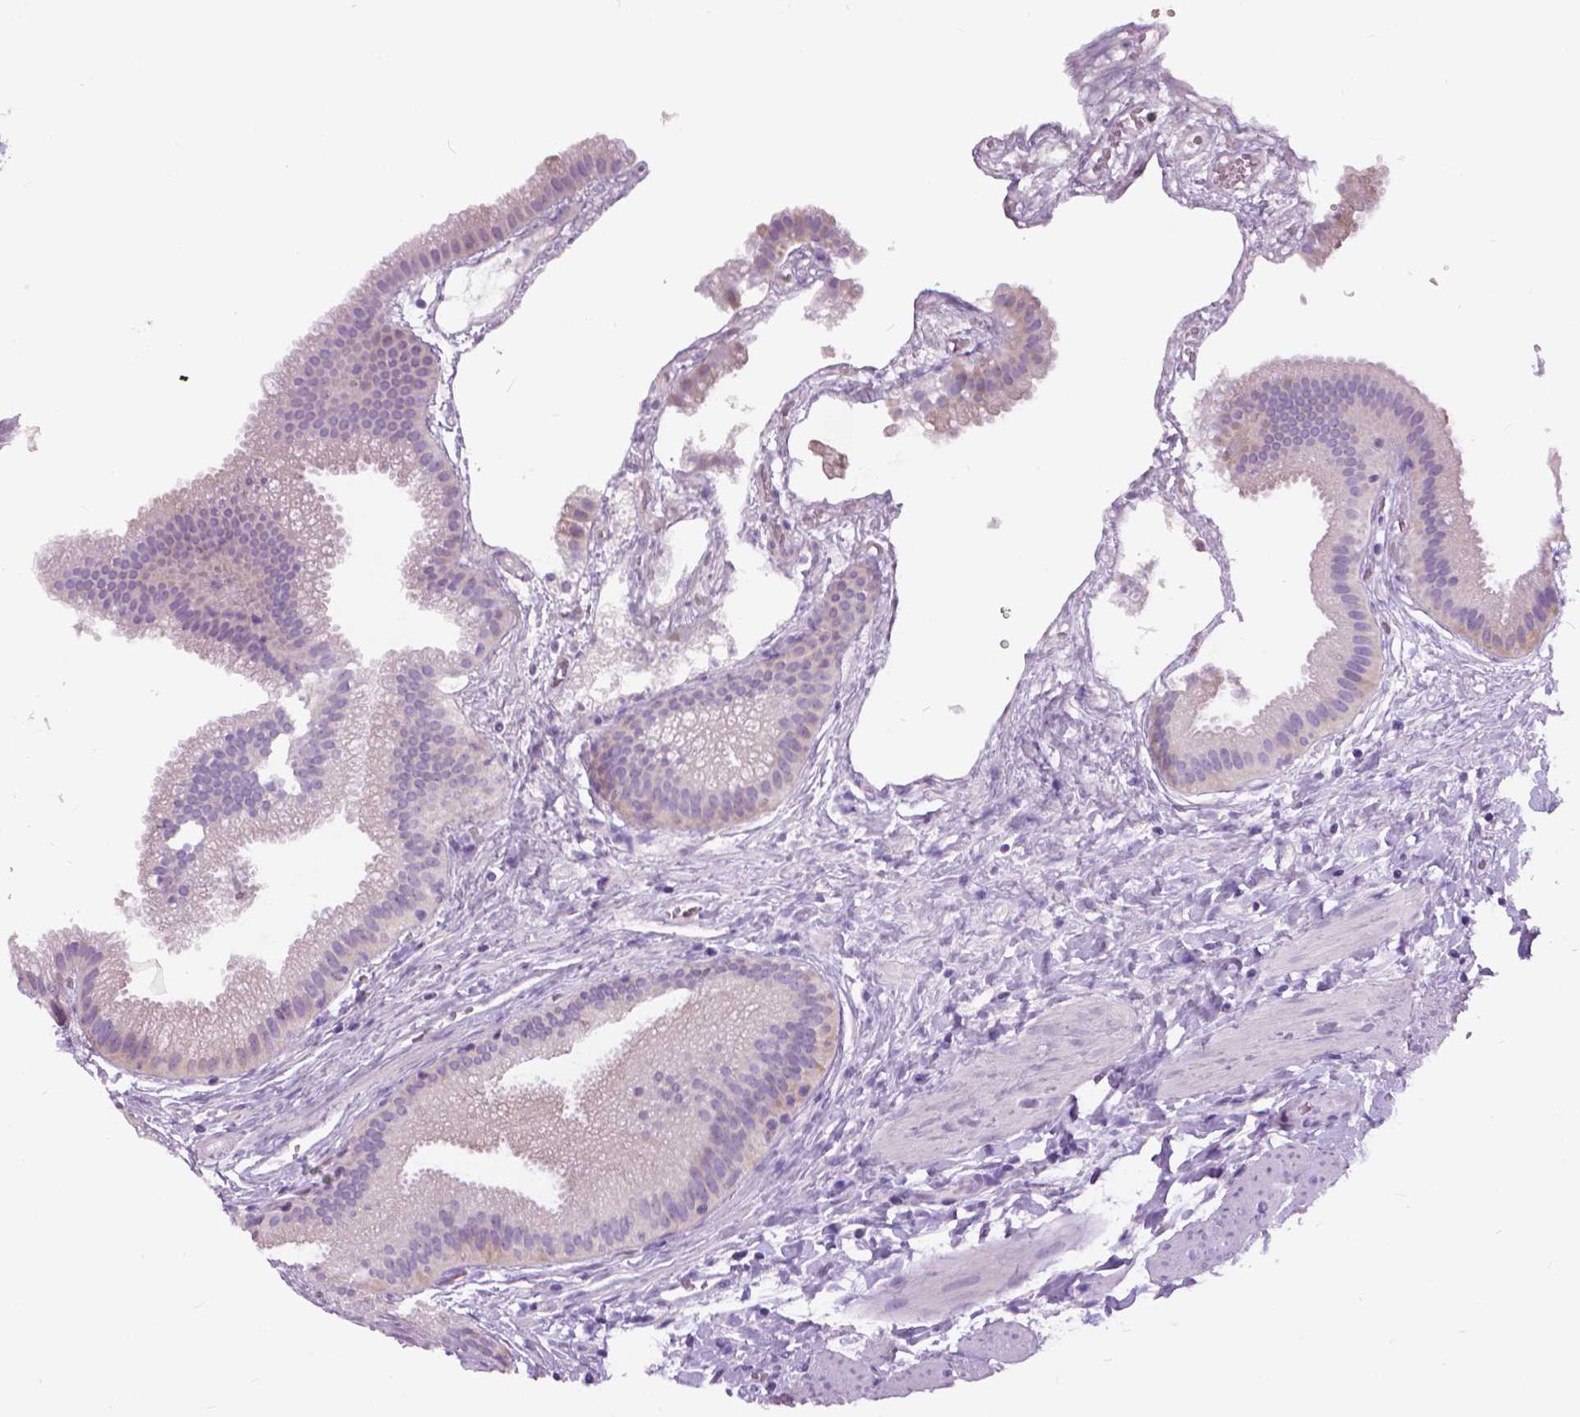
{"staining": {"intensity": "negative", "quantity": "none", "location": "none"}, "tissue": "gallbladder", "cell_type": "Glandular cells", "image_type": "normal", "snomed": [{"axis": "morphology", "description": "Normal tissue, NOS"}, {"axis": "topography", "description": "Gallbladder"}], "caption": "Gallbladder was stained to show a protein in brown. There is no significant staining in glandular cells. Nuclei are stained in blue.", "gene": "TP53TG5", "patient": {"sex": "female", "age": 63}}